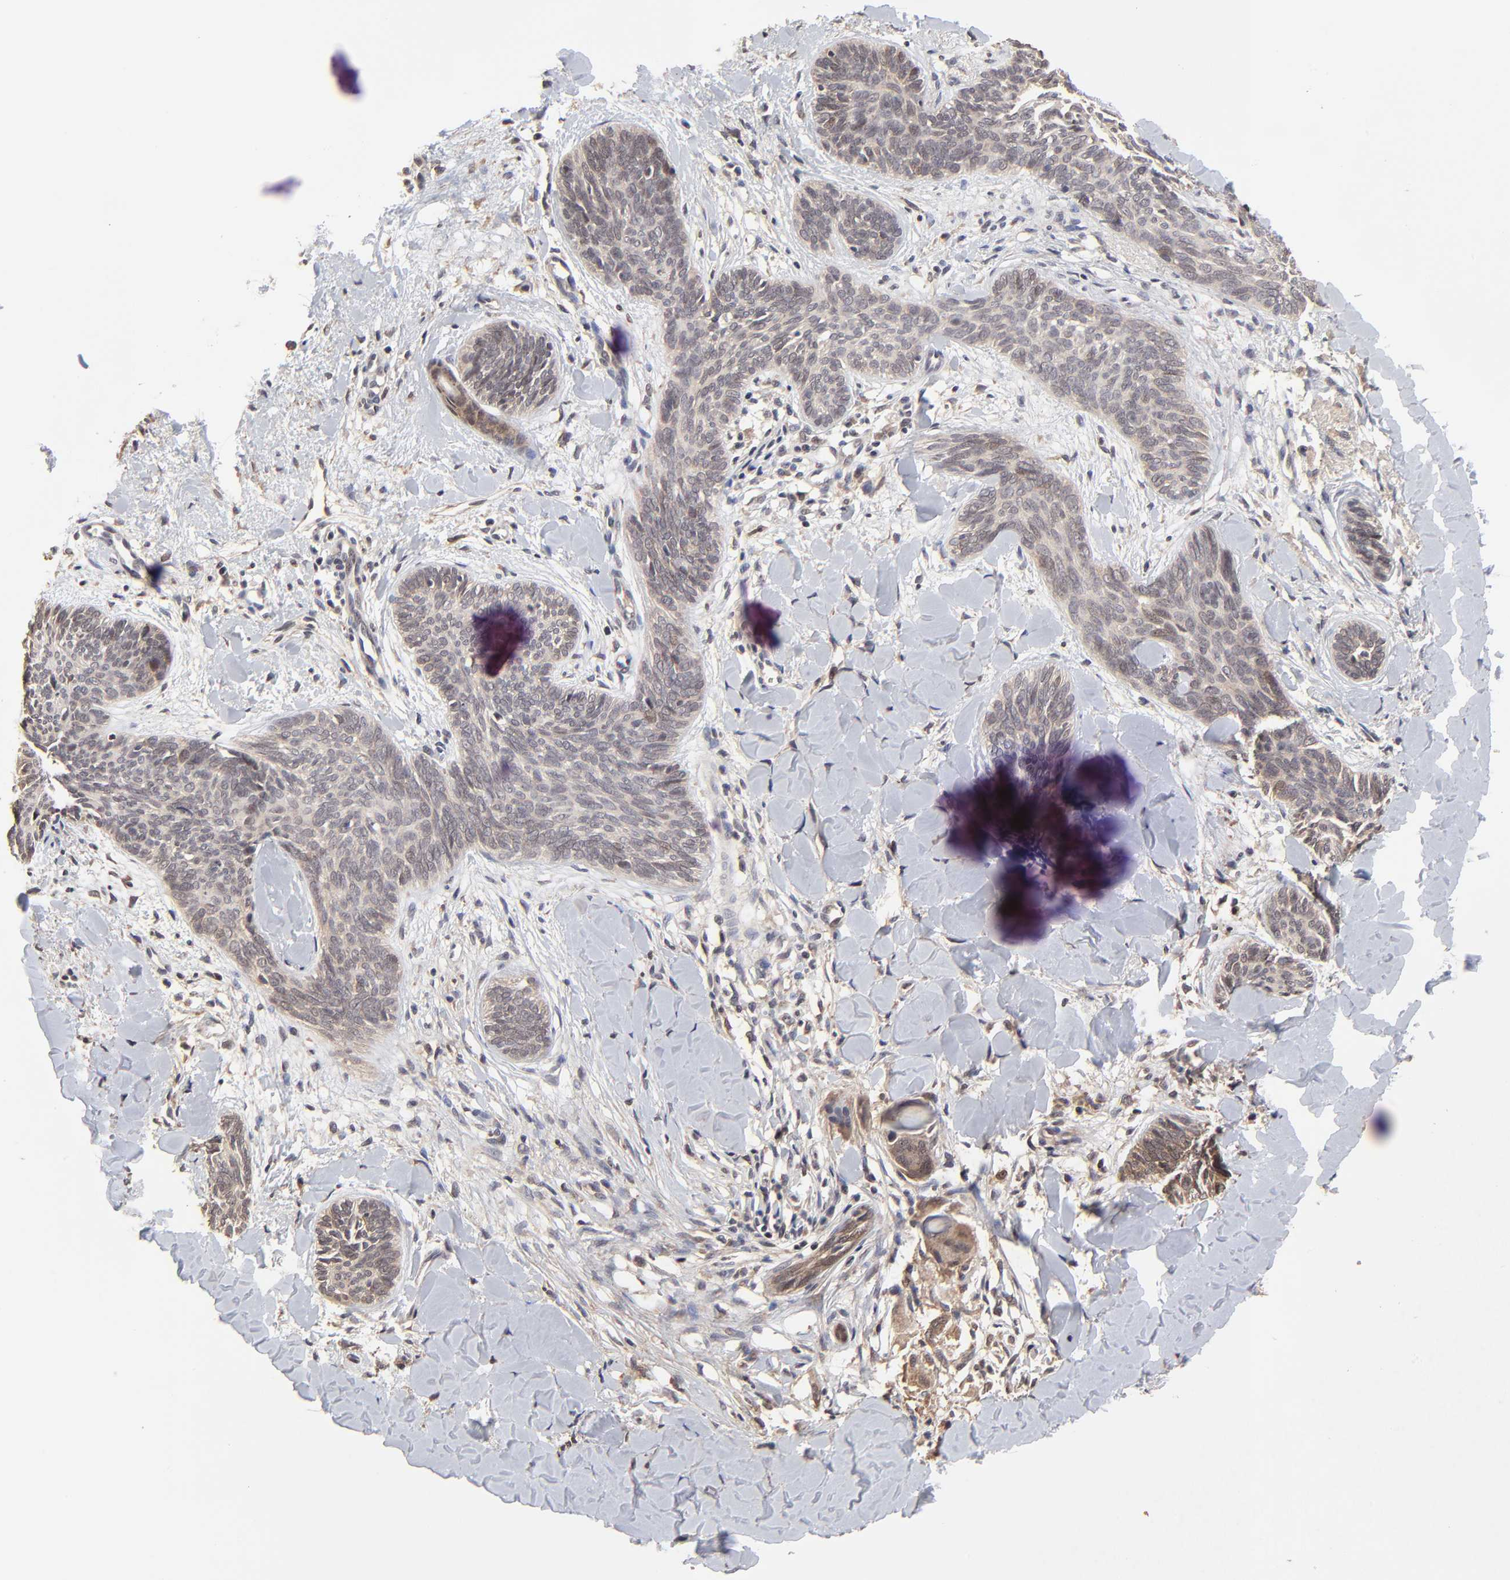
{"staining": {"intensity": "weak", "quantity": ">75%", "location": "cytoplasmic/membranous"}, "tissue": "skin cancer", "cell_type": "Tumor cells", "image_type": "cancer", "snomed": [{"axis": "morphology", "description": "Basal cell carcinoma"}, {"axis": "topography", "description": "Skin"}], "caption": "Protein expression analysis of basal cell carcinoma (skin) displays weak cytoplasmic/membranous staining in approximately >75% of tumor cells.", "gene": "FRMD8", "patient": {"sex": "female", "age": 81}}